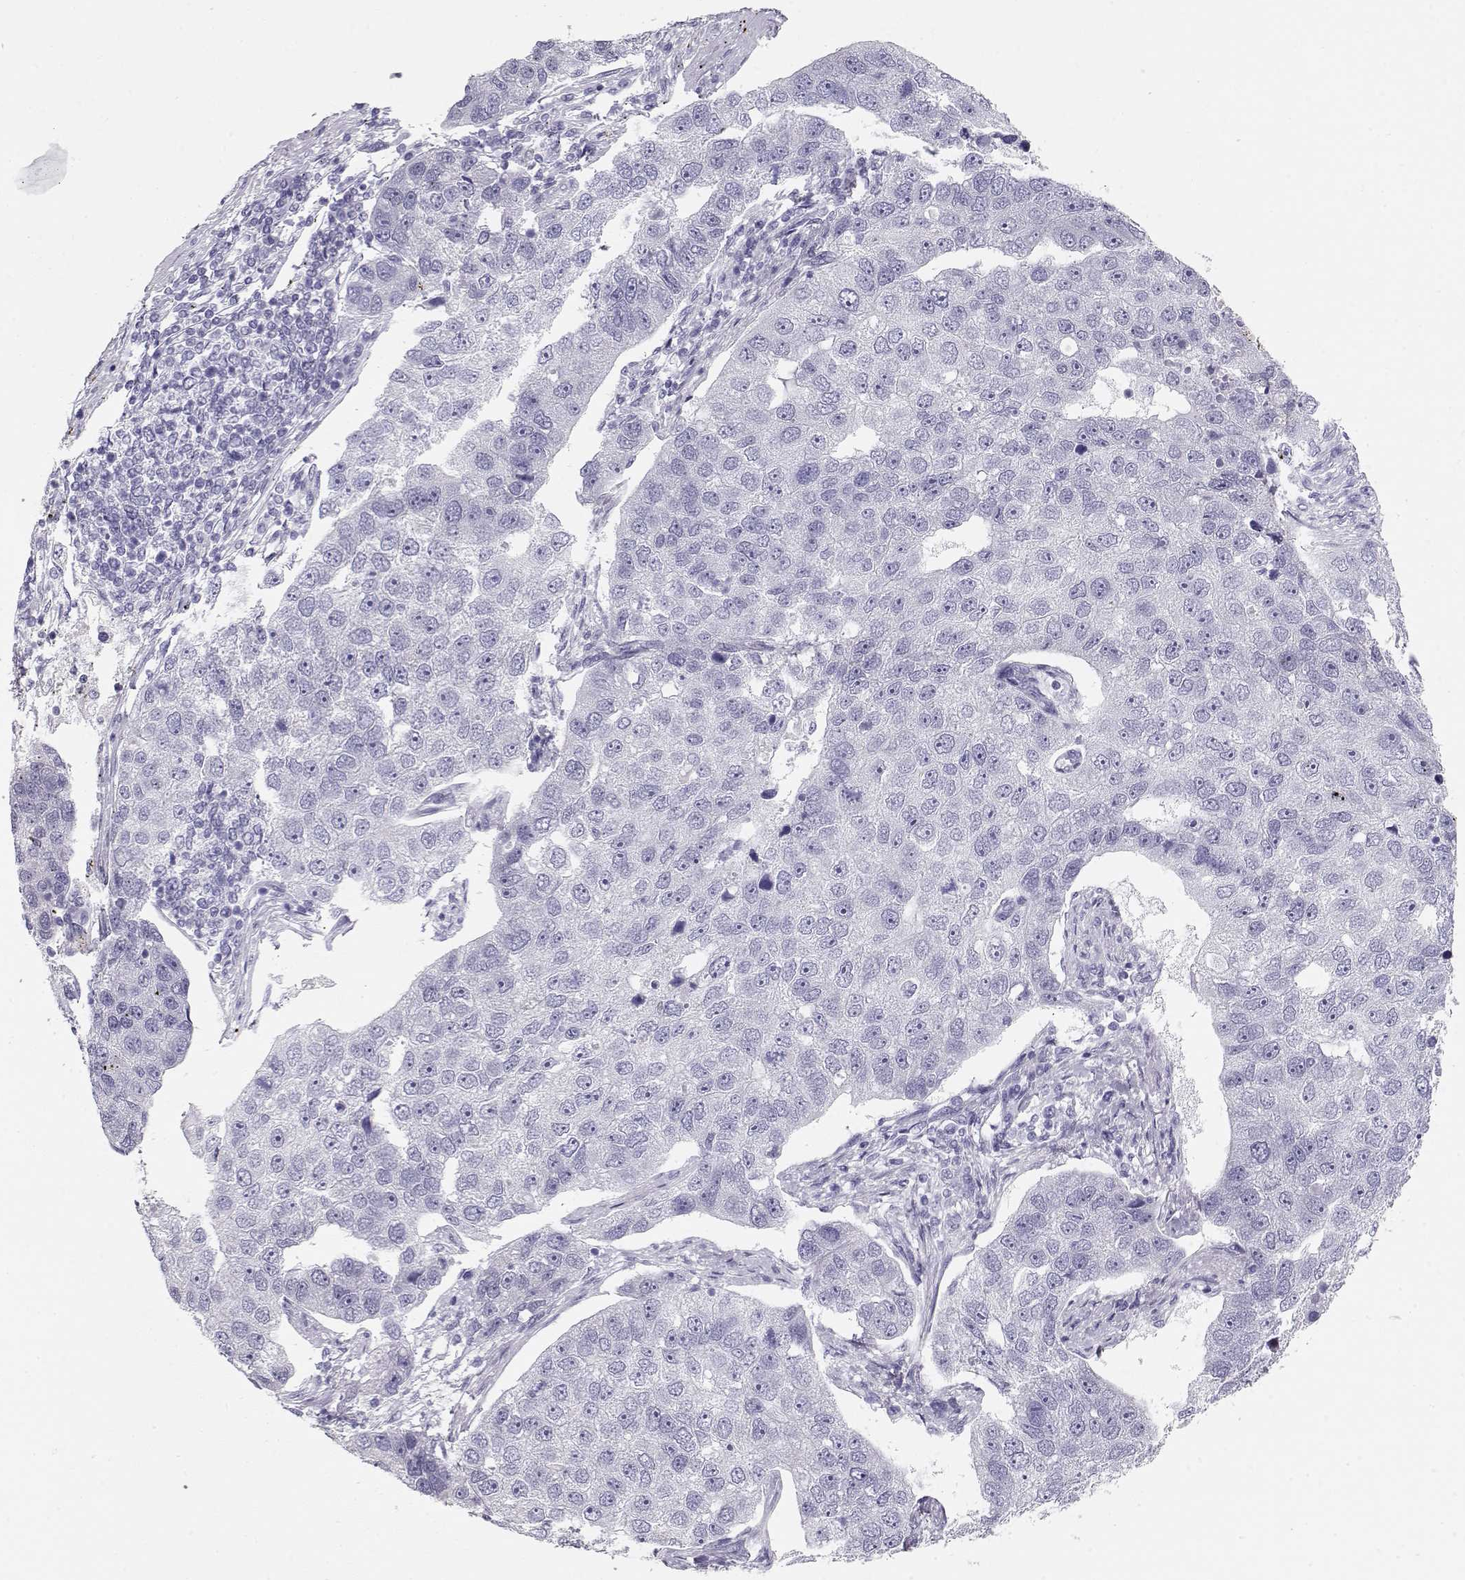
{"staining": {"intensity": "negative", "quantity": "none", "location": "none"}, "tissue": "pancreatic cancer", "cell_type": "Tumor cells", "image_type": "cancer", "snomed": [{"axis": "morphology", "description": "Adenocarcinoma, NOS"}, {"axis": "topography", "description": "Pancreas"}], "caption": "Immunohistochemistry of human adenocarcinoma (pancreatic) displays no expression in tumor cells.", "gene": "MAGEC1", "patient": {"sex": "female", "age": 61}}